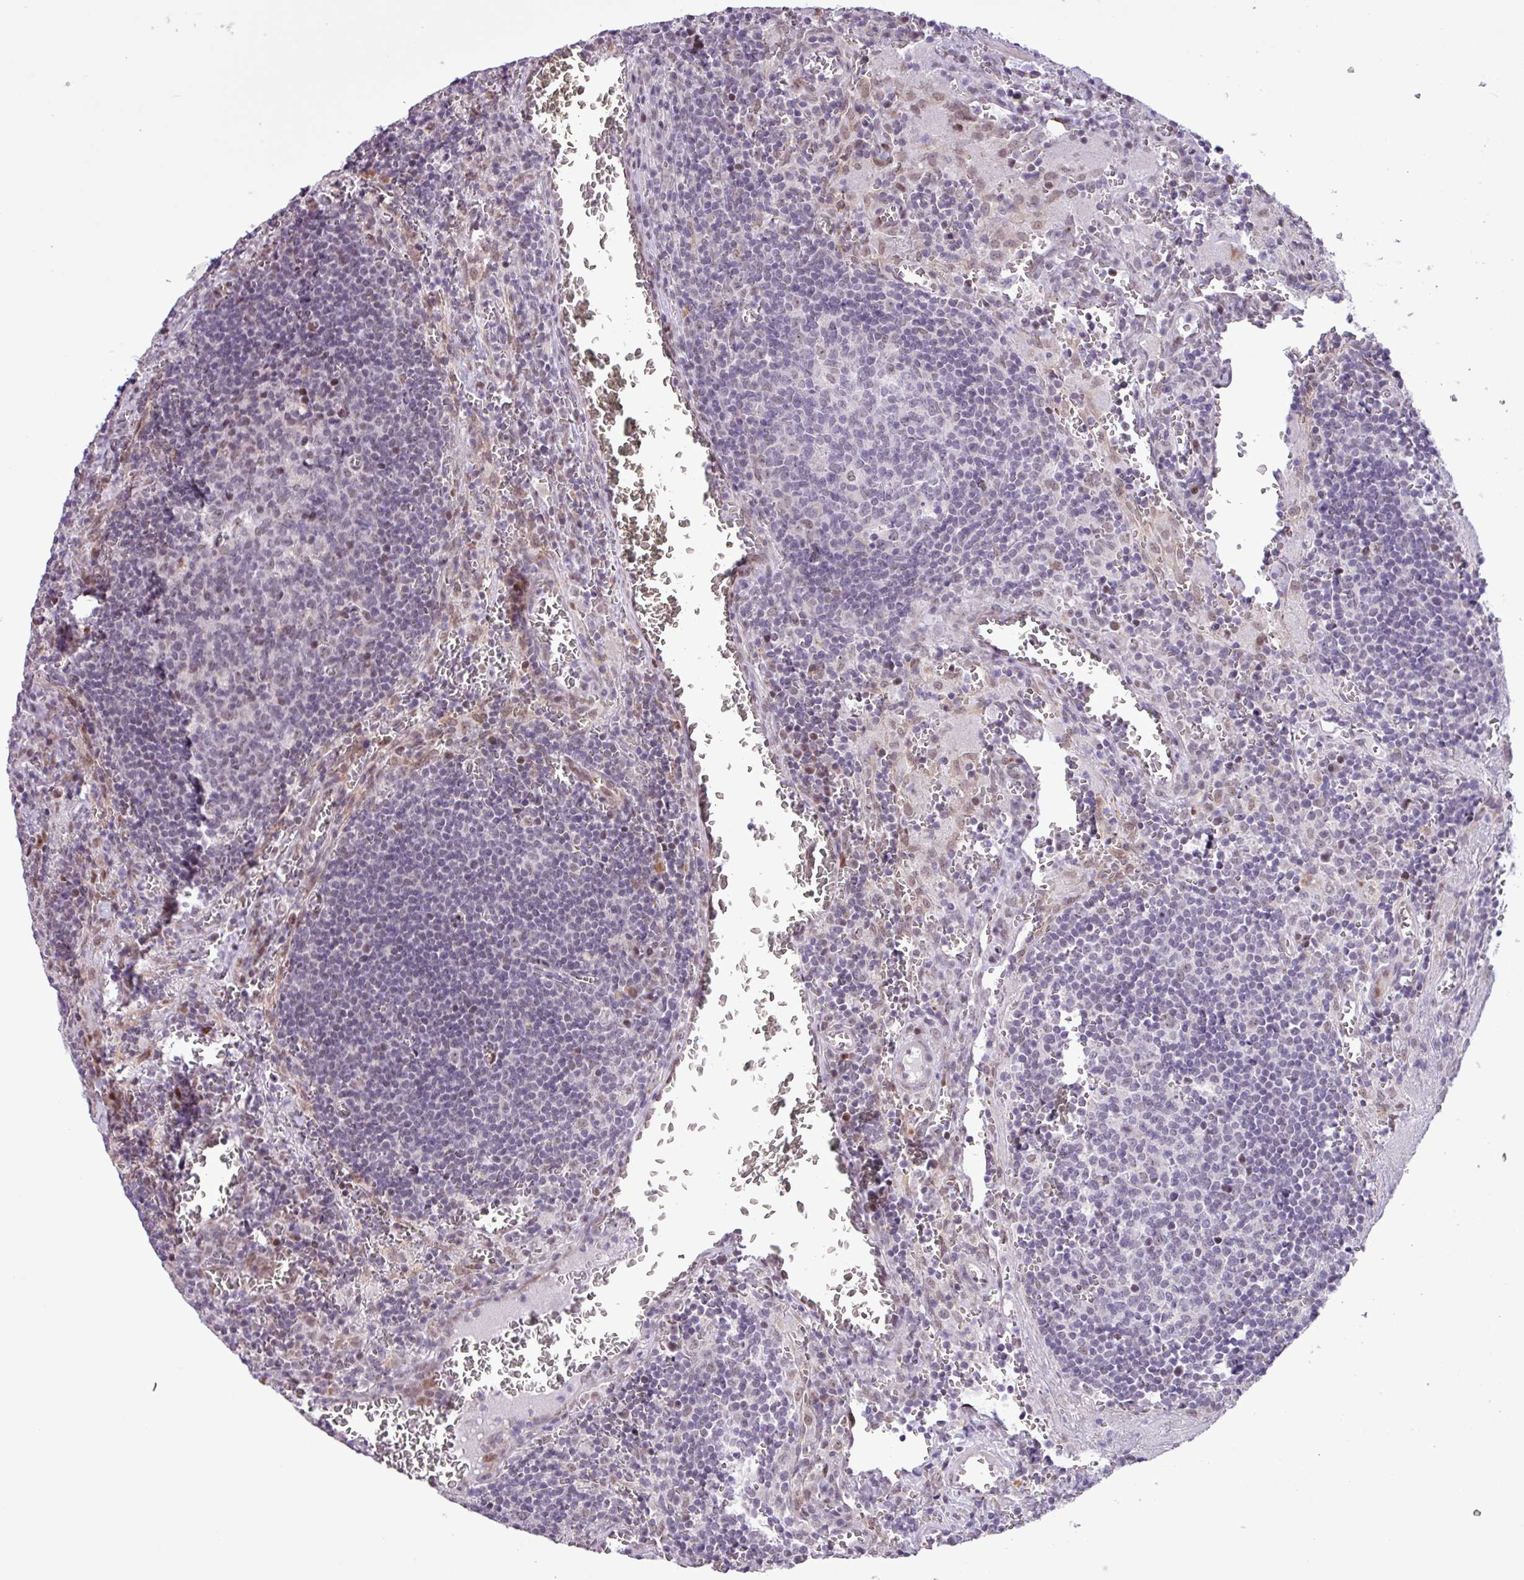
{"staining": {"intensity": "negative", "quantity": "none", "location": "none"}, "tissue": "lymph node", "cell_type": "Germinal center cells", "image_type": "normal", "snomed": [{"axis": "morphology", "description": "Normal tissue, NOS"}, {"axis": "topography", "description": "Lymph node"}], "caption": "Lymph node stained for a protein using immunohistochemistry reveals no positivity germinal center cells.", "gene": "ZNF354A", "patient": {"sex": "male", "age": 50}}